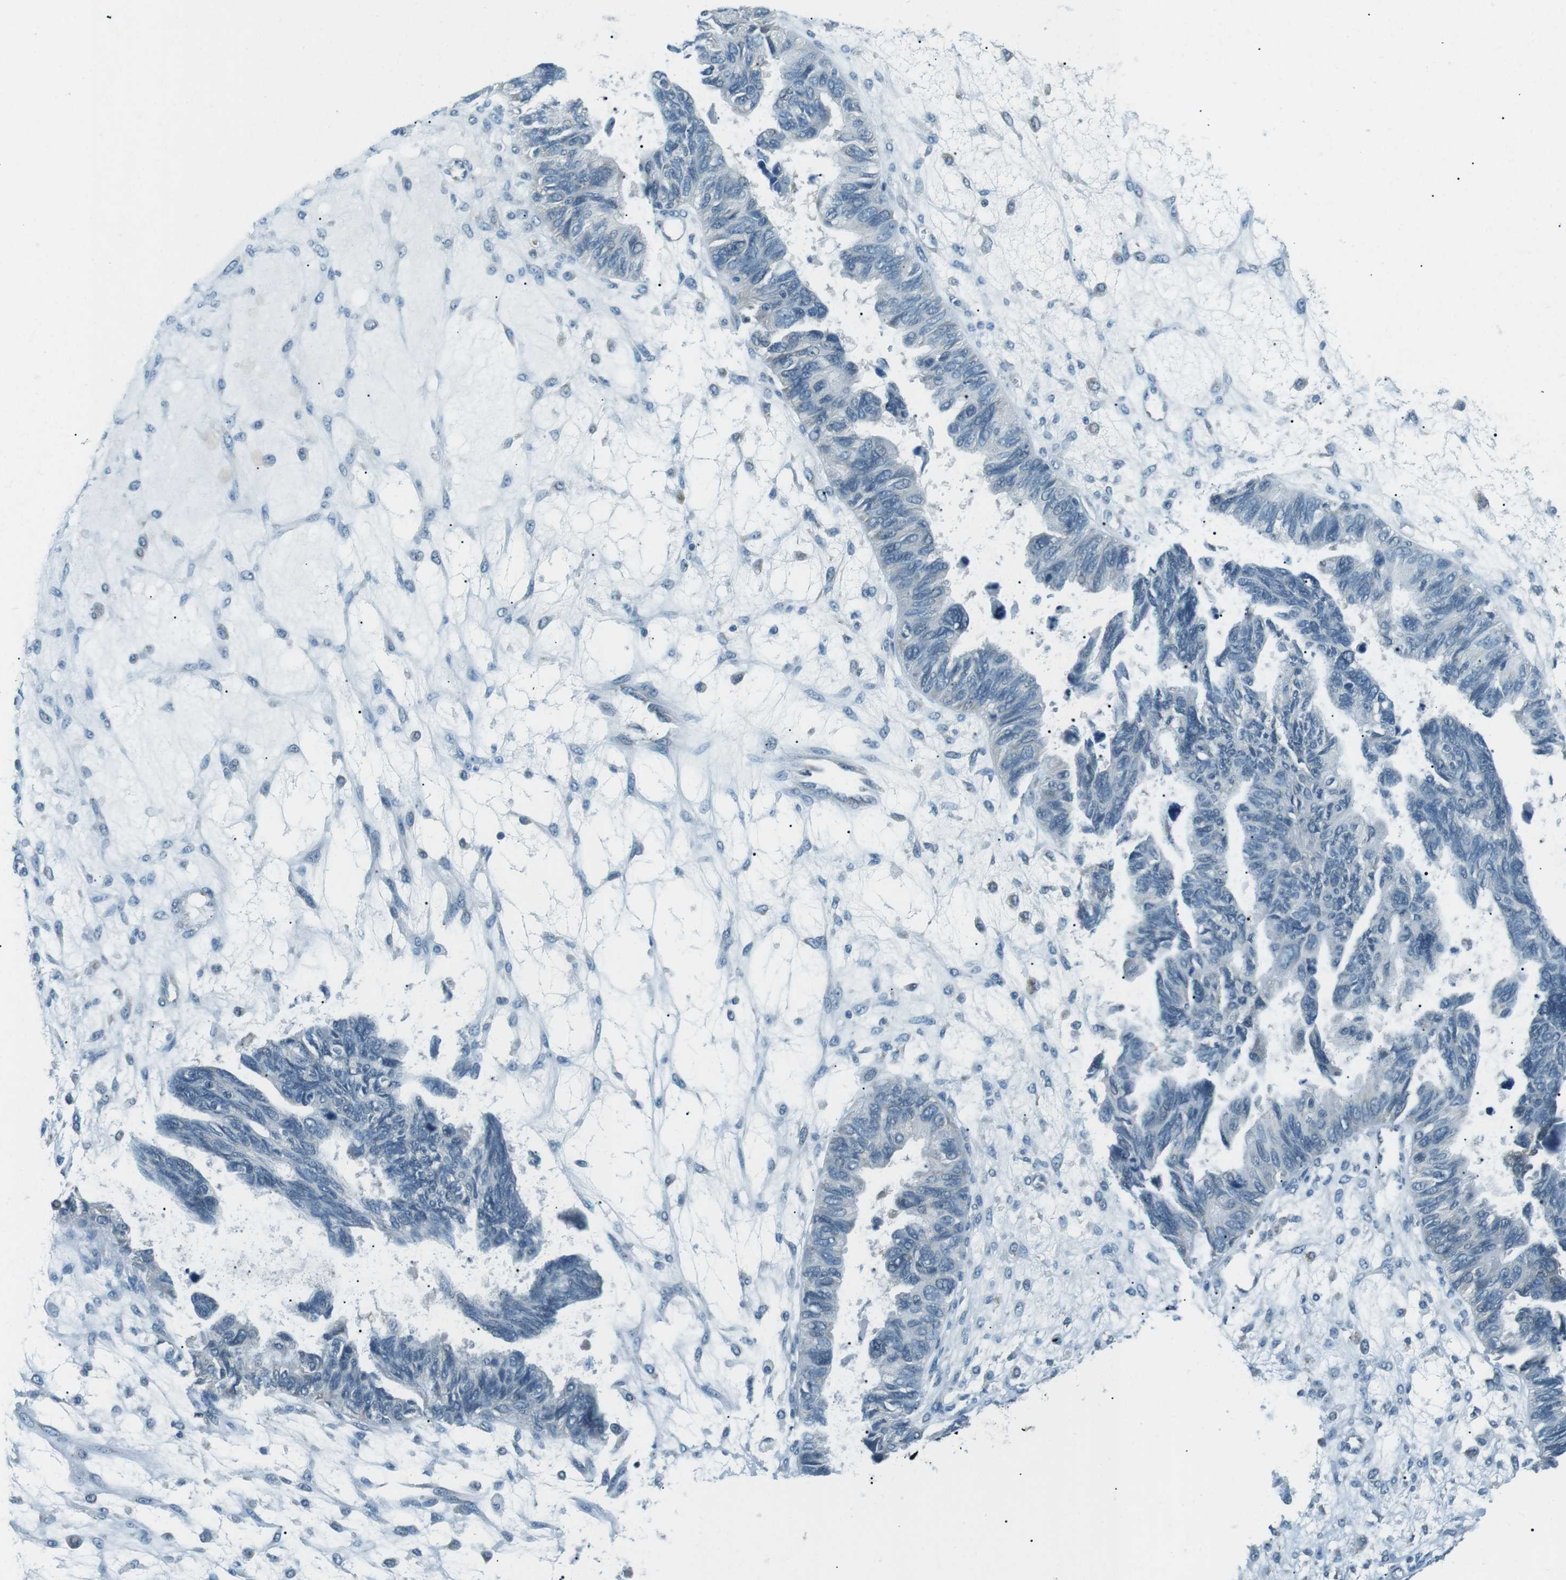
{"staining": {"intensity": "negative", "quantity": "none", "location": "none"}, "tissue": "ovarian cancer", "cell_type": "Tumor cells", "image_type": "cancer", "snomed": [{"axis": "morphology", "description": "Cystadenocarcinoma, serous, NOS"}, {"axis": "topography", "description": "Ovary"}], "caption": "Human serous cystadenocarcinoma (ovarian) stained for a protein using immunohistochemistry (IHC) shows no expression in tumor cells.", "gene": "SERPINB2", "patient": {"sex": "female", "age": 79}}